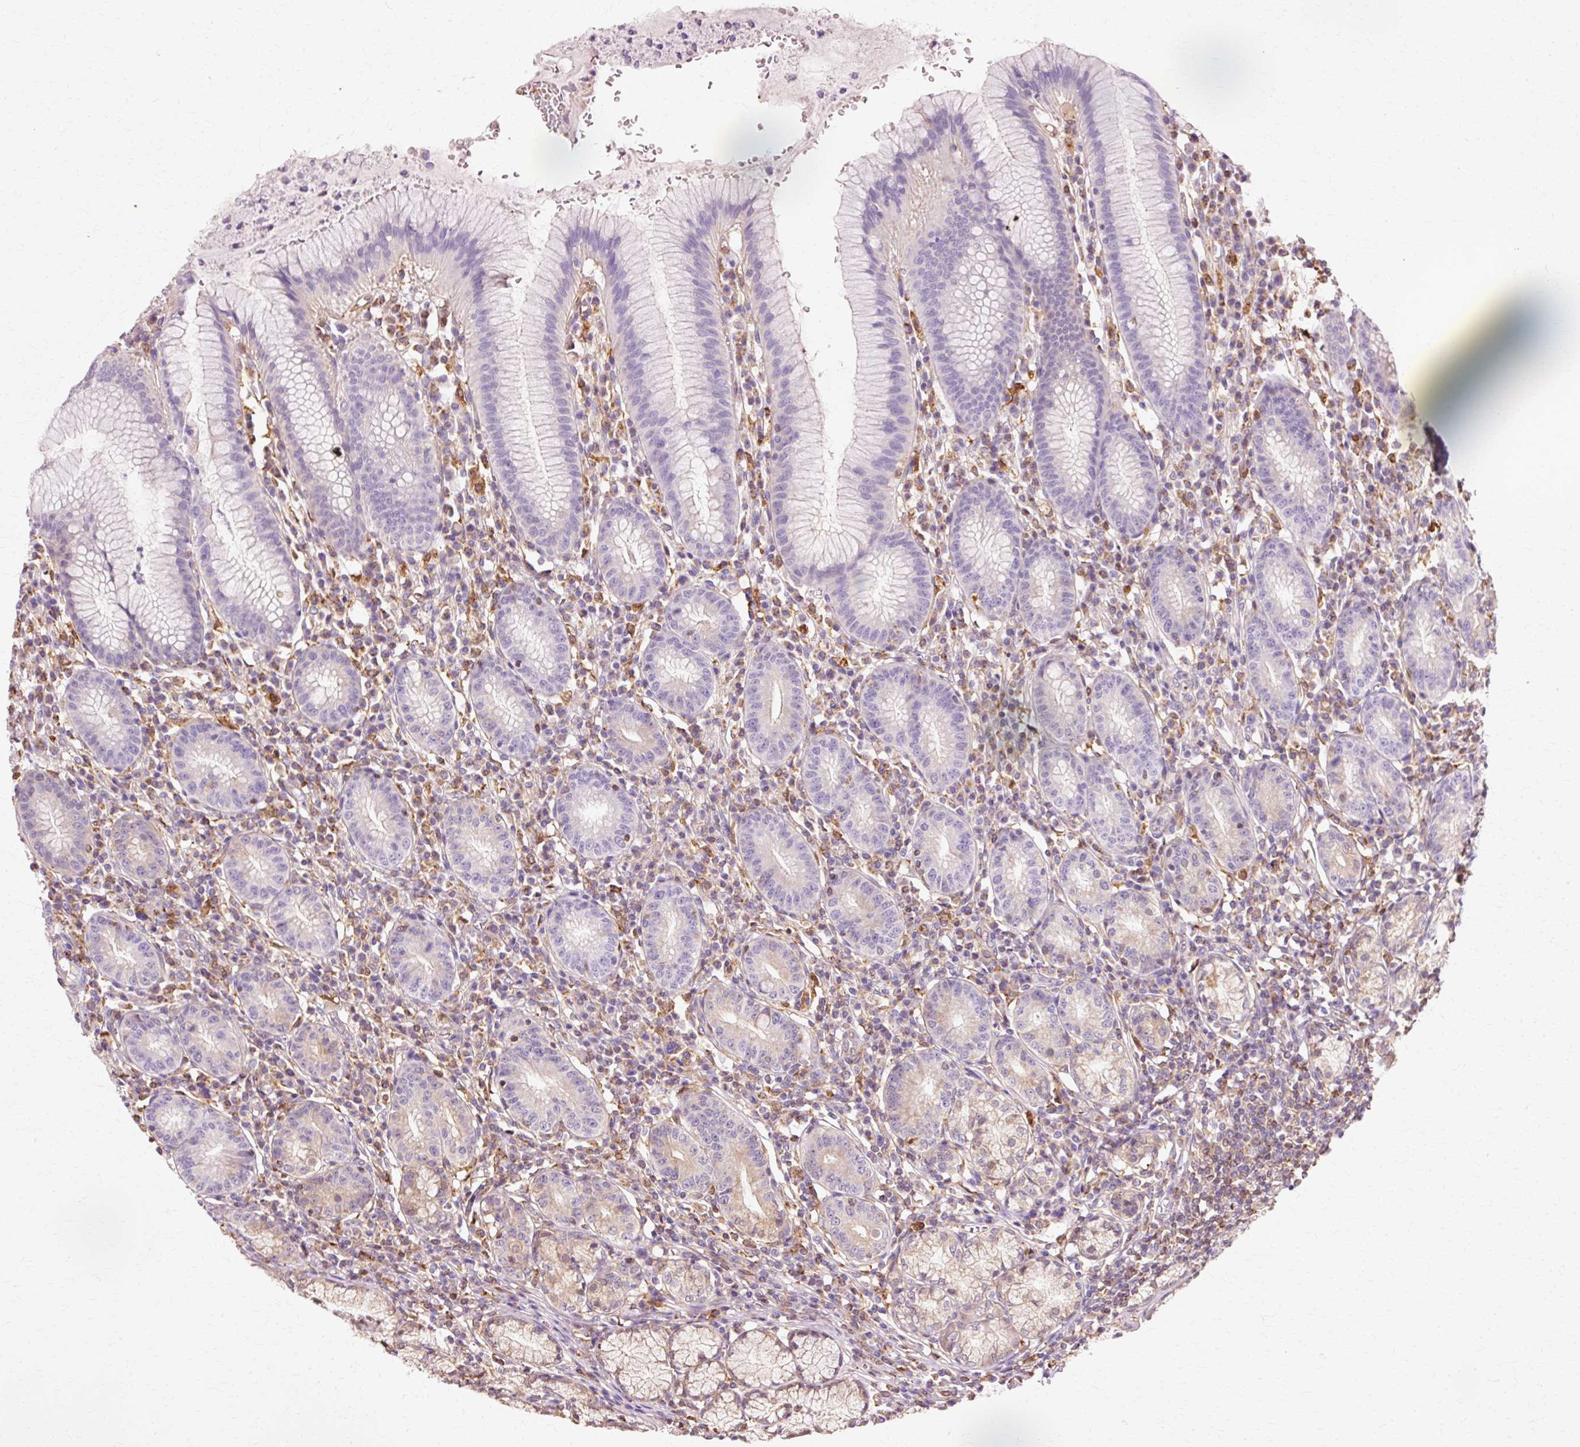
{"staining": {"intensity": "weak", "quantity": "25%-75%", "location": "cytoplasmic/membranous"}, "tissue": "stomach", "cell_type": "Glandular cells", "image_type": "normal", "snomed": [{"axis": "morphology", "description": "Normal tissue, NOS"}, {"axis": "topography", "description": "Stomach"}], "caption": "Brown immunohistochemical staining in benign stomach reveals weak cytoplasmic/membranous staining in about 25%-75% of glandular cells. The protein of interest is stained brown, and the nuclei are stained in blue (DAB IHC with brightfield microscopy, high magnification).", "gene": "GPX1", "patient": {"sex": "male", "age": 55}}